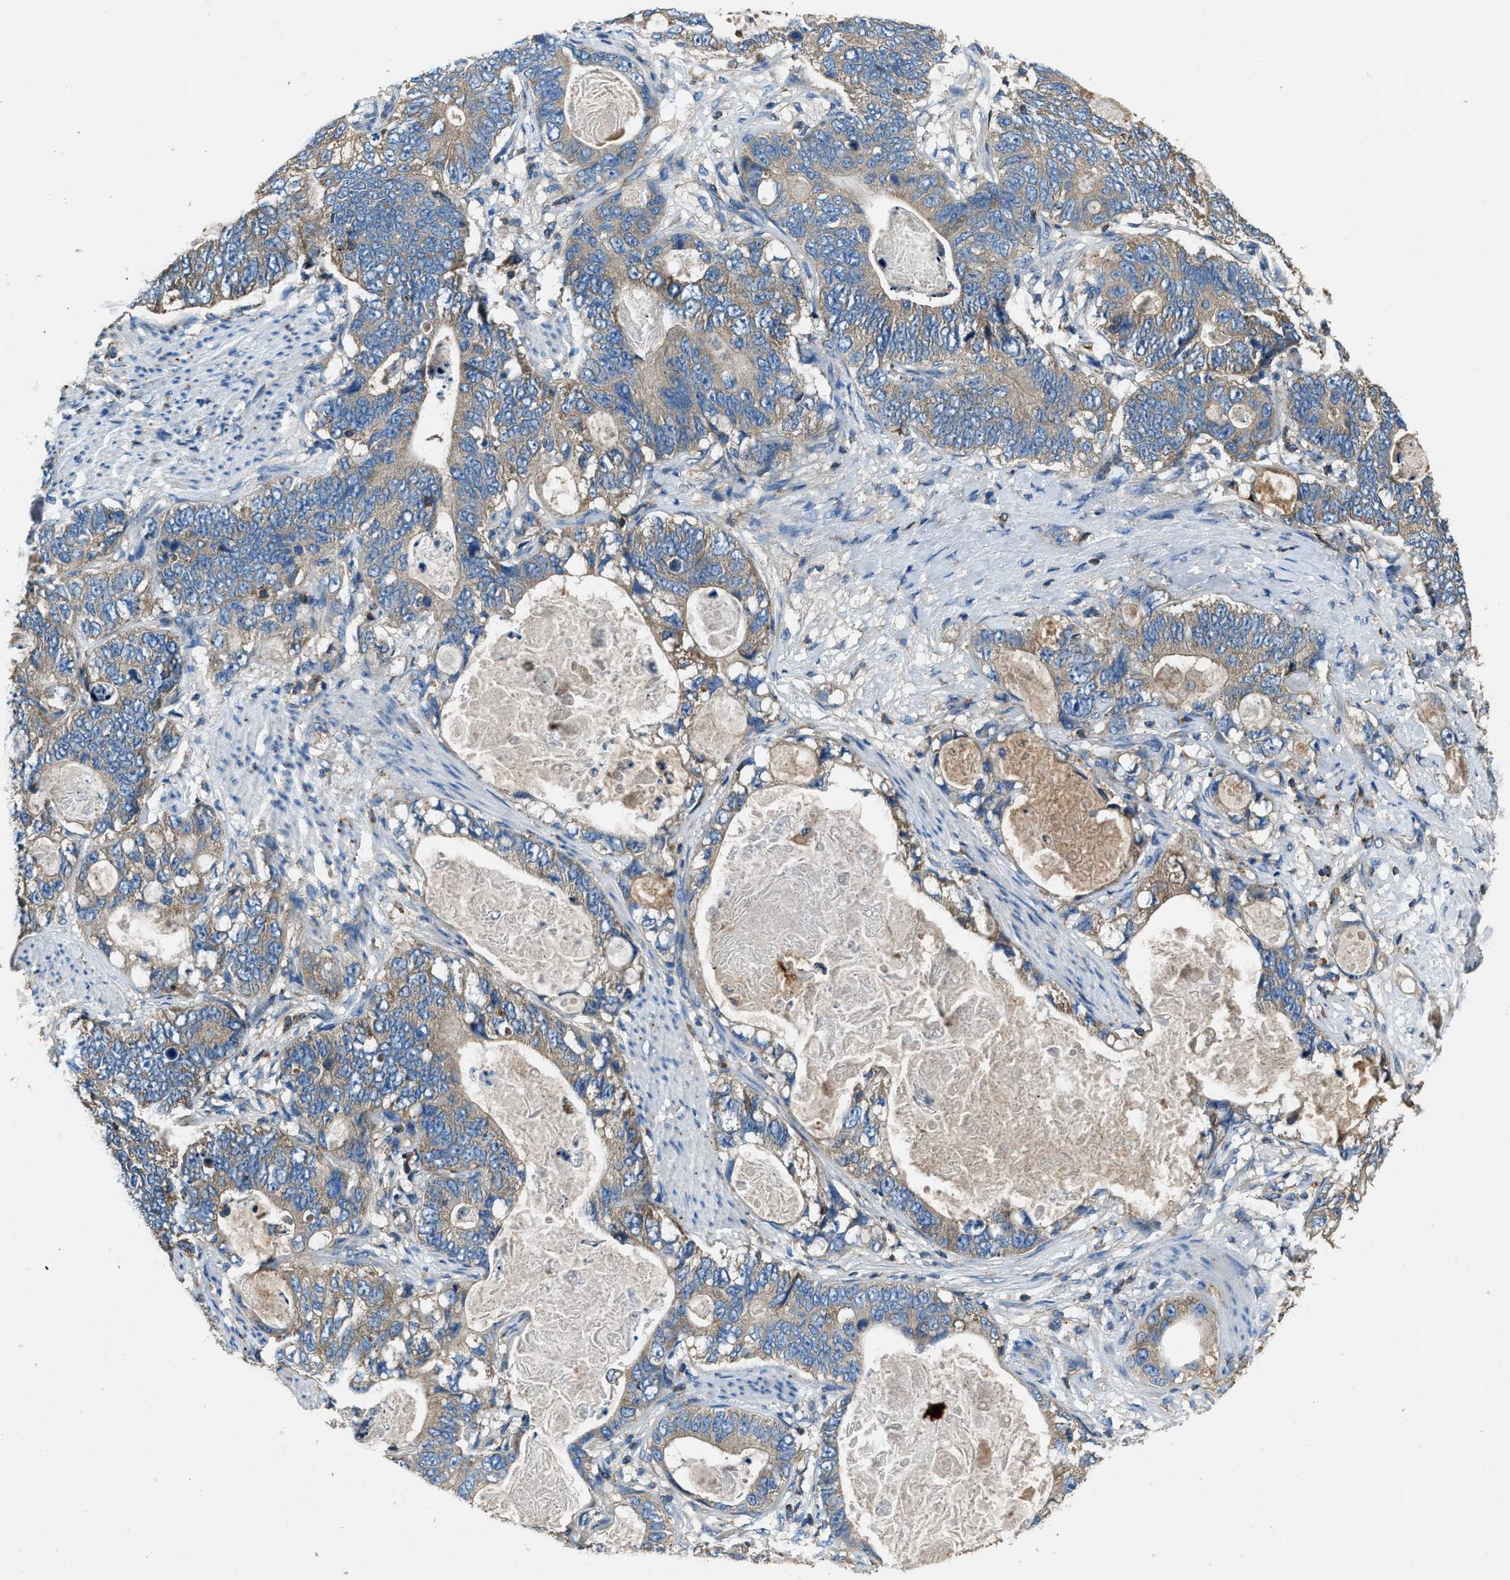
{"staining": {"intensity": "weak", "quantity": ">75%", "location": "cytoplasmic/membranous"}, "tissue": "stomach cancer", "cell_type": "Tumor cells", "image_type": "cancer", "snomed": [{"axis": "morphology", "description": "Normal tissue, NOS"}, {"axis": "morphology", "description": "Adenocarcinoma, NOS"}, {"axis": "topography", "description": "Stomach"}], "caption": "Protein expression analysis of human stomach cancer reveals weak cytoplasmic/membranous expression in approximately >75% of tumor cells.", "gene": "BLOC1S1", "patient": {"sex": "female", "age": 89}}